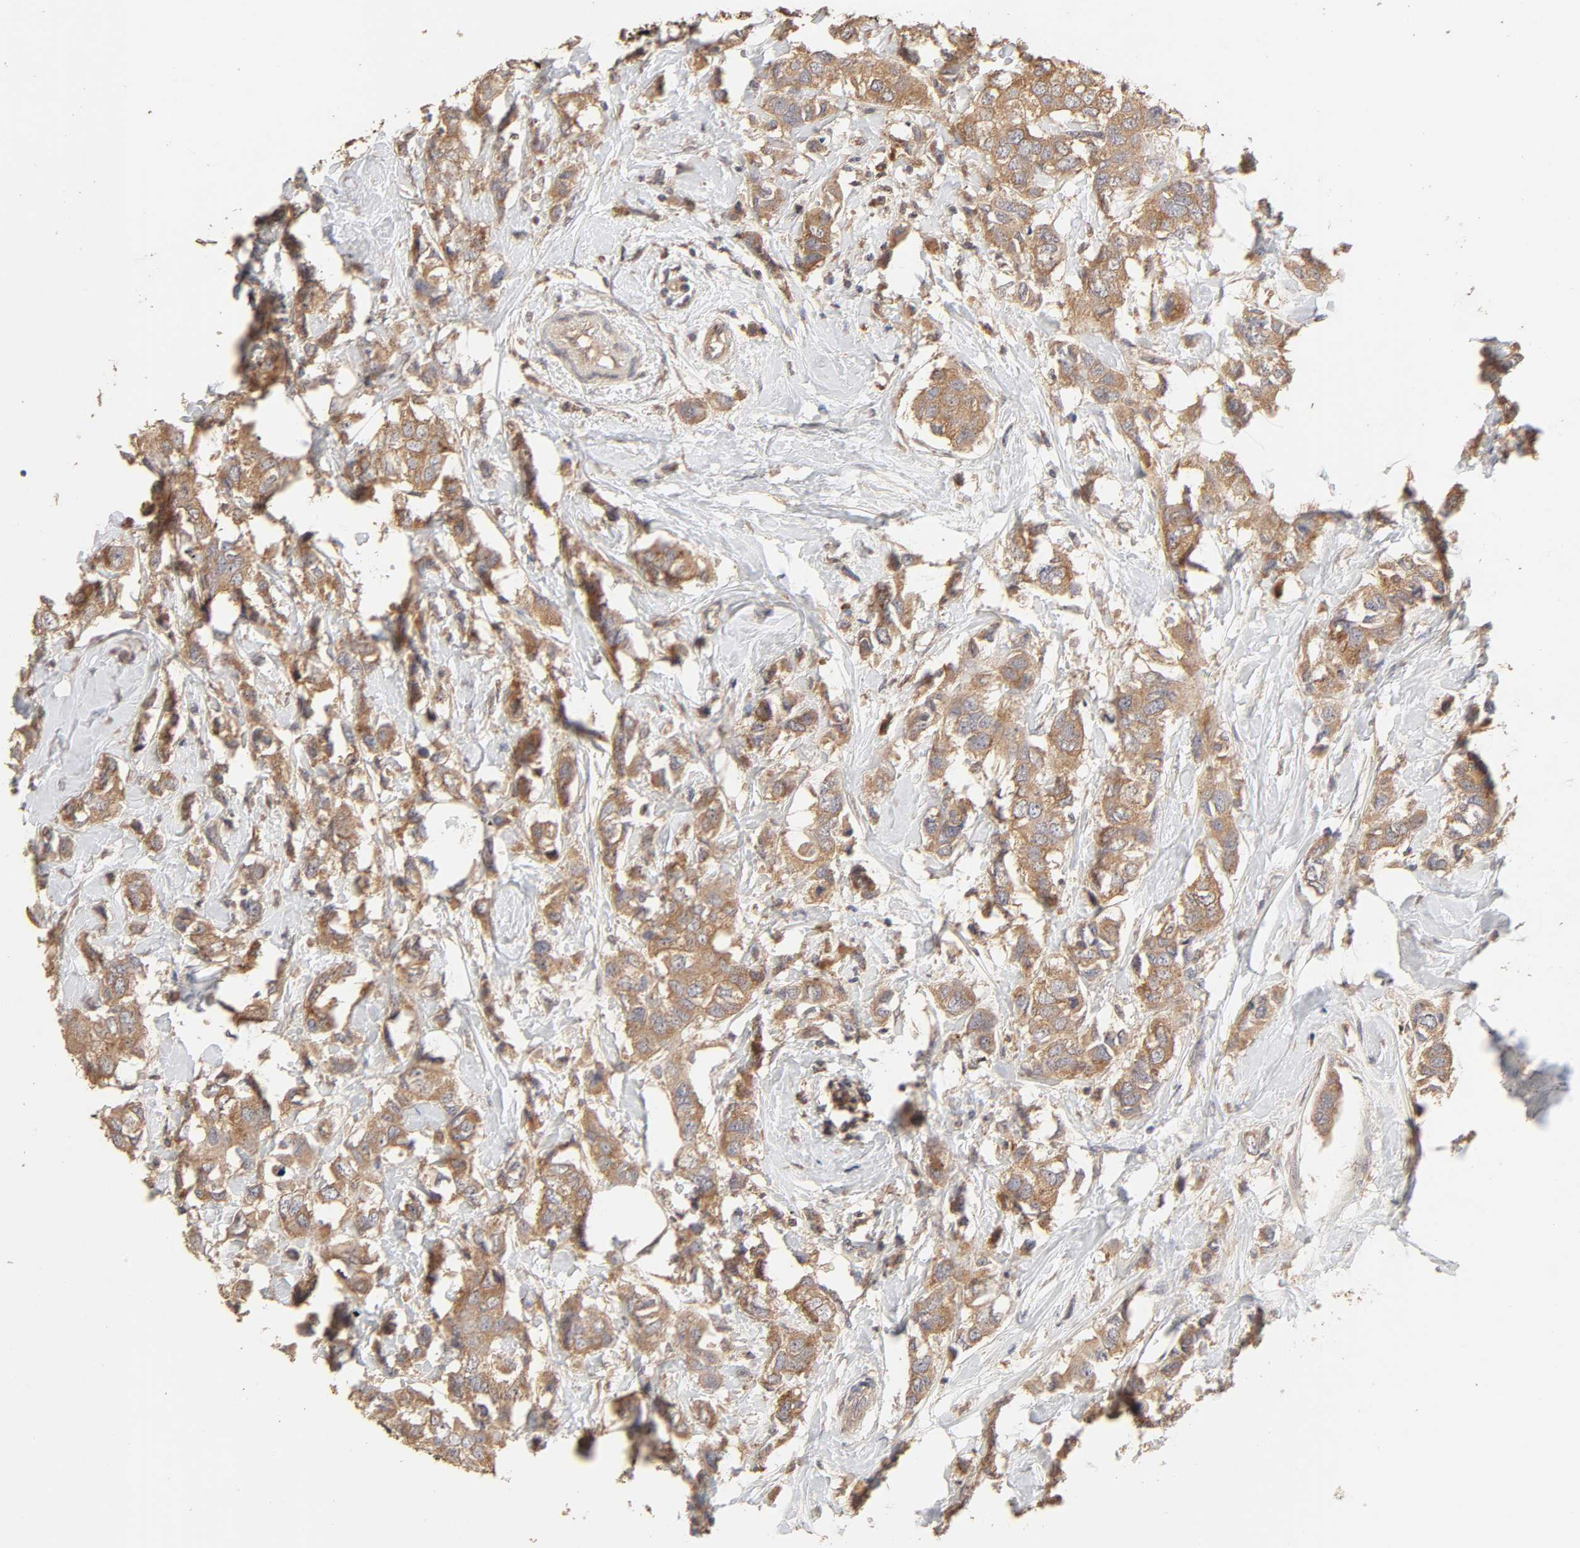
{"staining": {"intensity": "moderate", "quantity": ">75%", "location": "cytoplasmic/membranous"}, "tissue": "breast cancer", "cell_type": "Tumor cells", "image_type": "cancer", "snomed": [{"axis": "morphology", "description": "Duct carcinoma"}, {"axis": "topography", "description": "Breast"}], "caption": "High-power microscopy captured an immunohistochemistry (IHC) photomicrograph of breast cancer (invasive ductal carcinoma), revealing moderate cytoplasmic/membranous positivity in about >75% of tumor cells. Nuclei are stained in blue.", "gene": "AP1G2", "patient": {"sex": "female", "age": 50}}